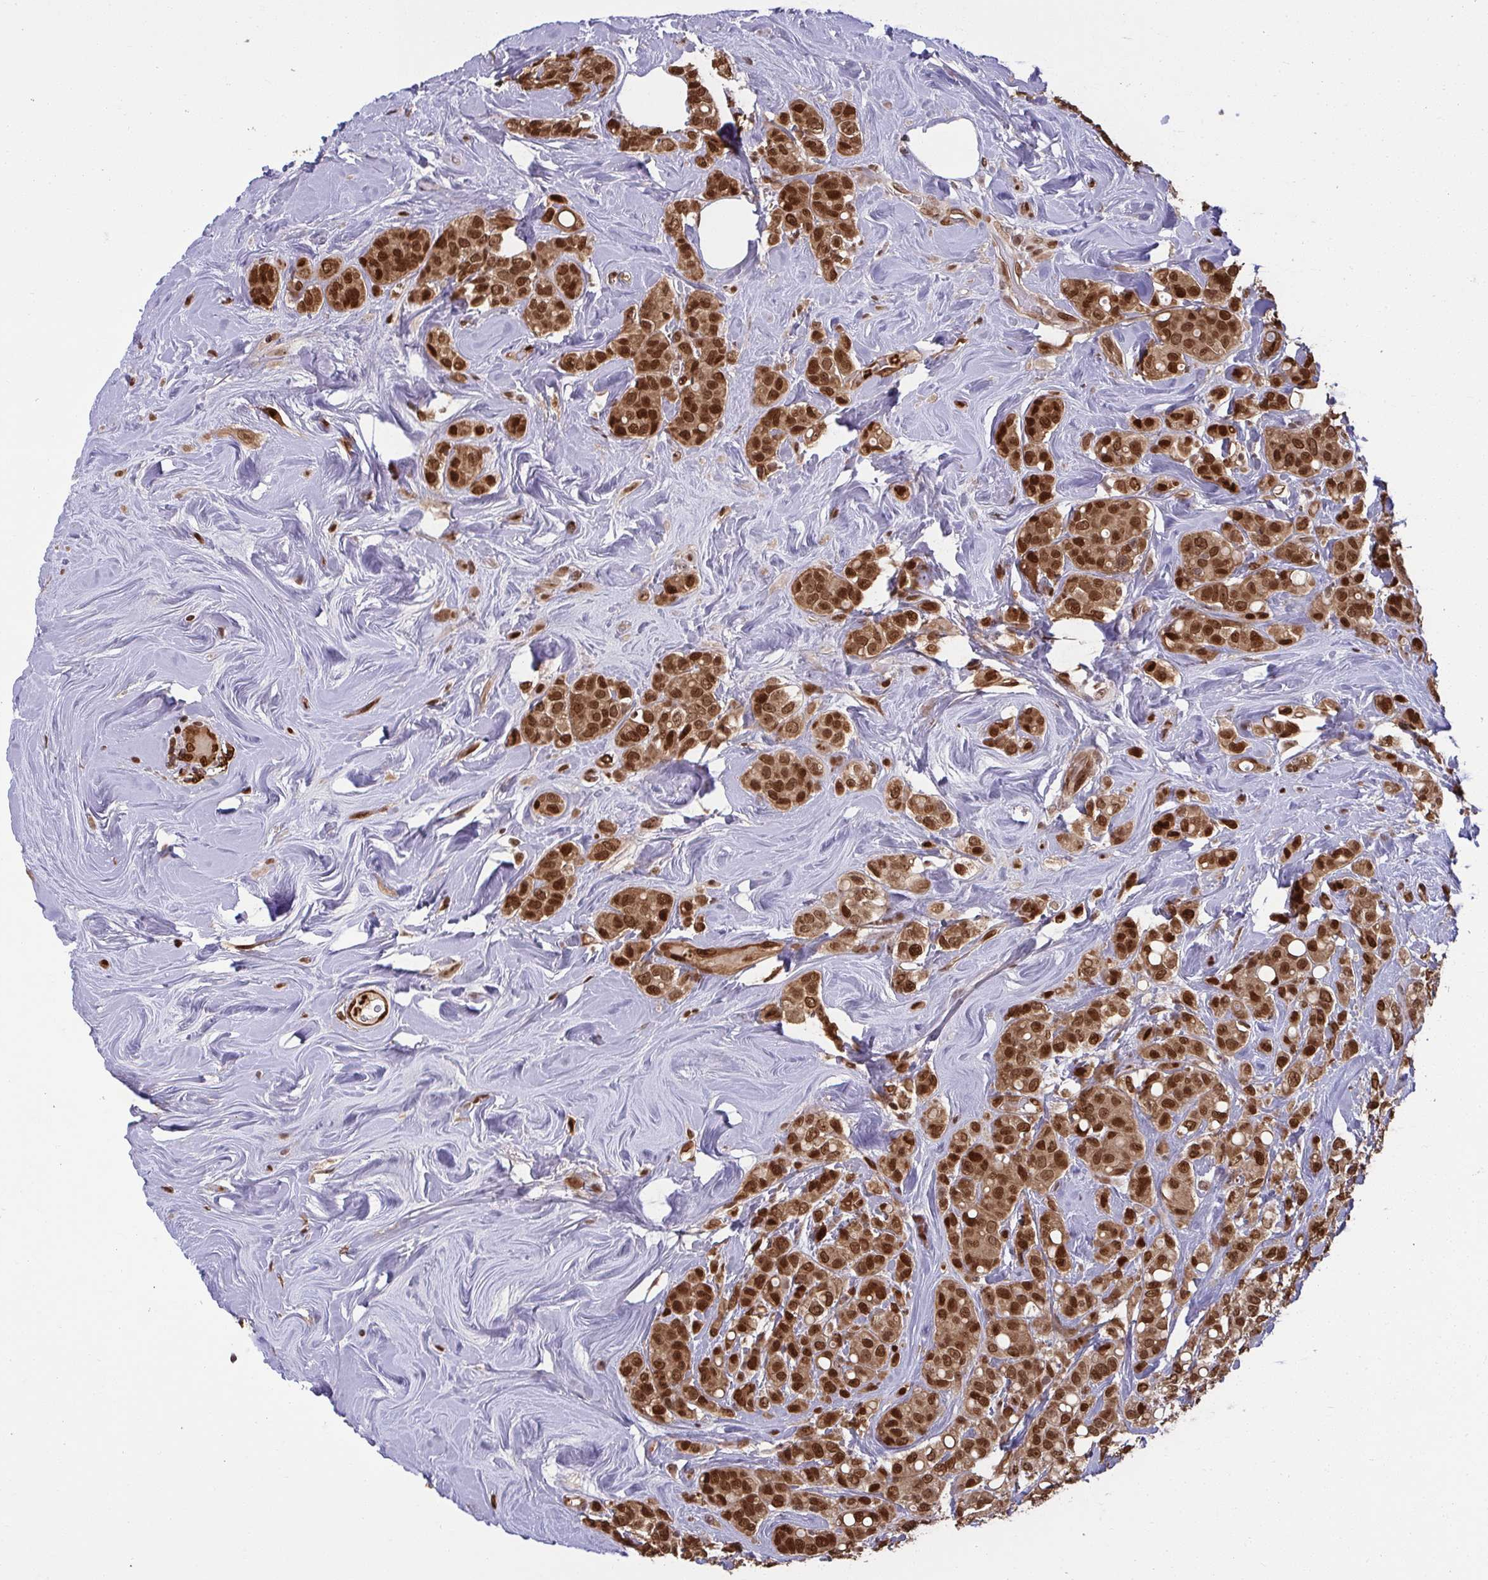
{"staining": {"intensity": "strong", "quantity": ">75%", "location": "cytoplasmic/membranous,nuclear"}, "tissue": "breast cancer", "cell_type": "Tumor cells", "image_type": "cancer", "snomed": [{"axis": "morphology", "description": "Lobular carcinoma"}, {"axis": "topography", "description": "Breast"}], "caption": "About >75% of tumor cells in human breast cancer (lobular carcinoma) exhibit strong cytoplasmic/membranous and nuclear protein staining as visualized by brown immunohistochemical staining.", "gene": "UXT", "patient": {"sex": "female", "age": 68}}